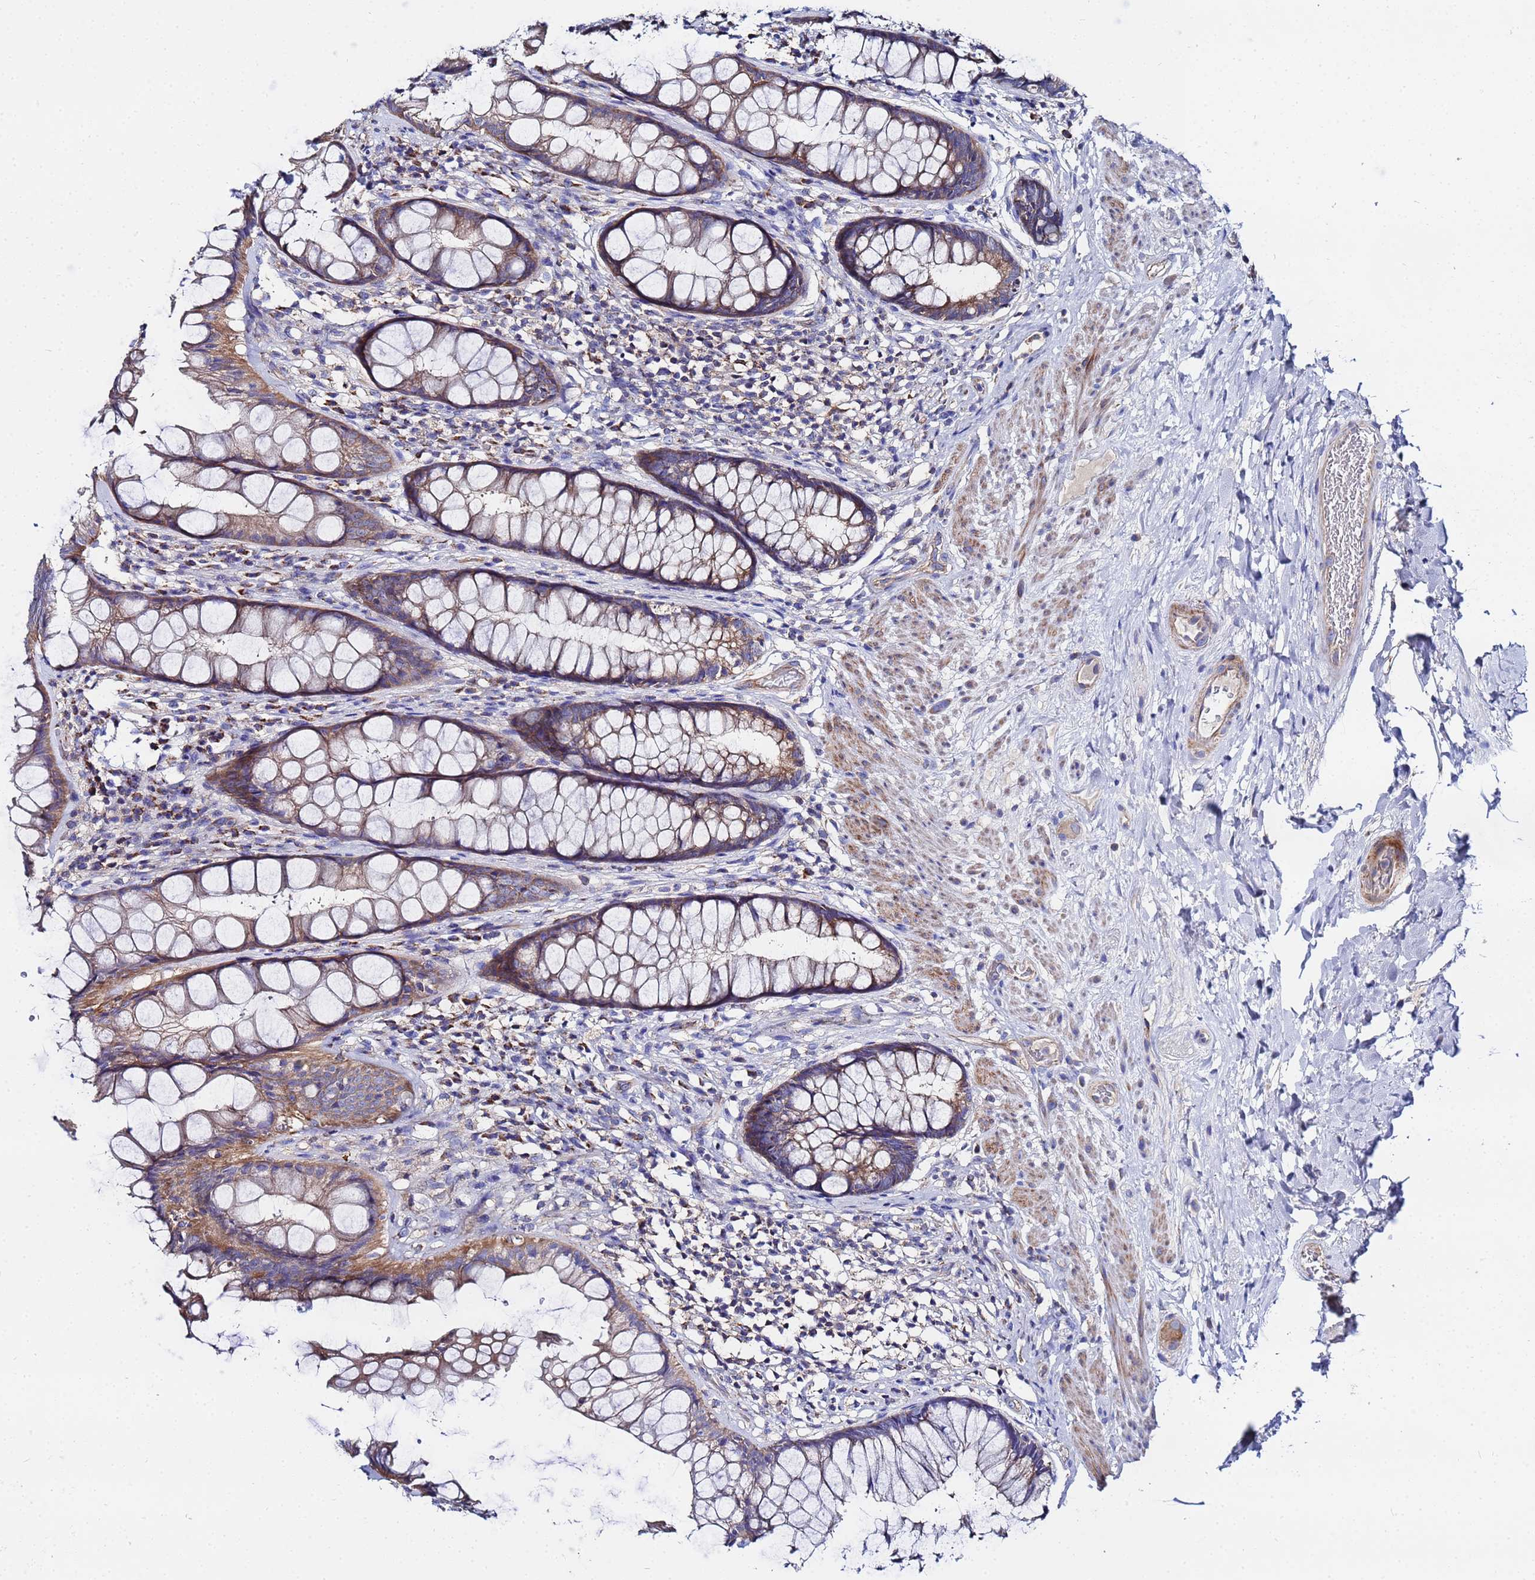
{"staining": {"intensity": "moderate", "quantity": ">75%", "location": "cytoplasmic/membranous"}, "tissue": "rectum", "cell_type": "Glandular cells", "image_type": "normal", "snomed": [{"axis": "morphology", "description": "Normal tissue, NOS"}, {"axis": "topography", "description": "Rectum"}], "caption": "High-power microscopy captured an immunohistochemistry (IHC) photomicrograph of benign rectum, revealing moderate cytoplasmic/membranous staining in about >75% of glandular cells. (DAB = brown stain, brightfield microscopy at high magnification).", "gene": "FAHD2A", "patient": {"sex": "male", "age": 74}}